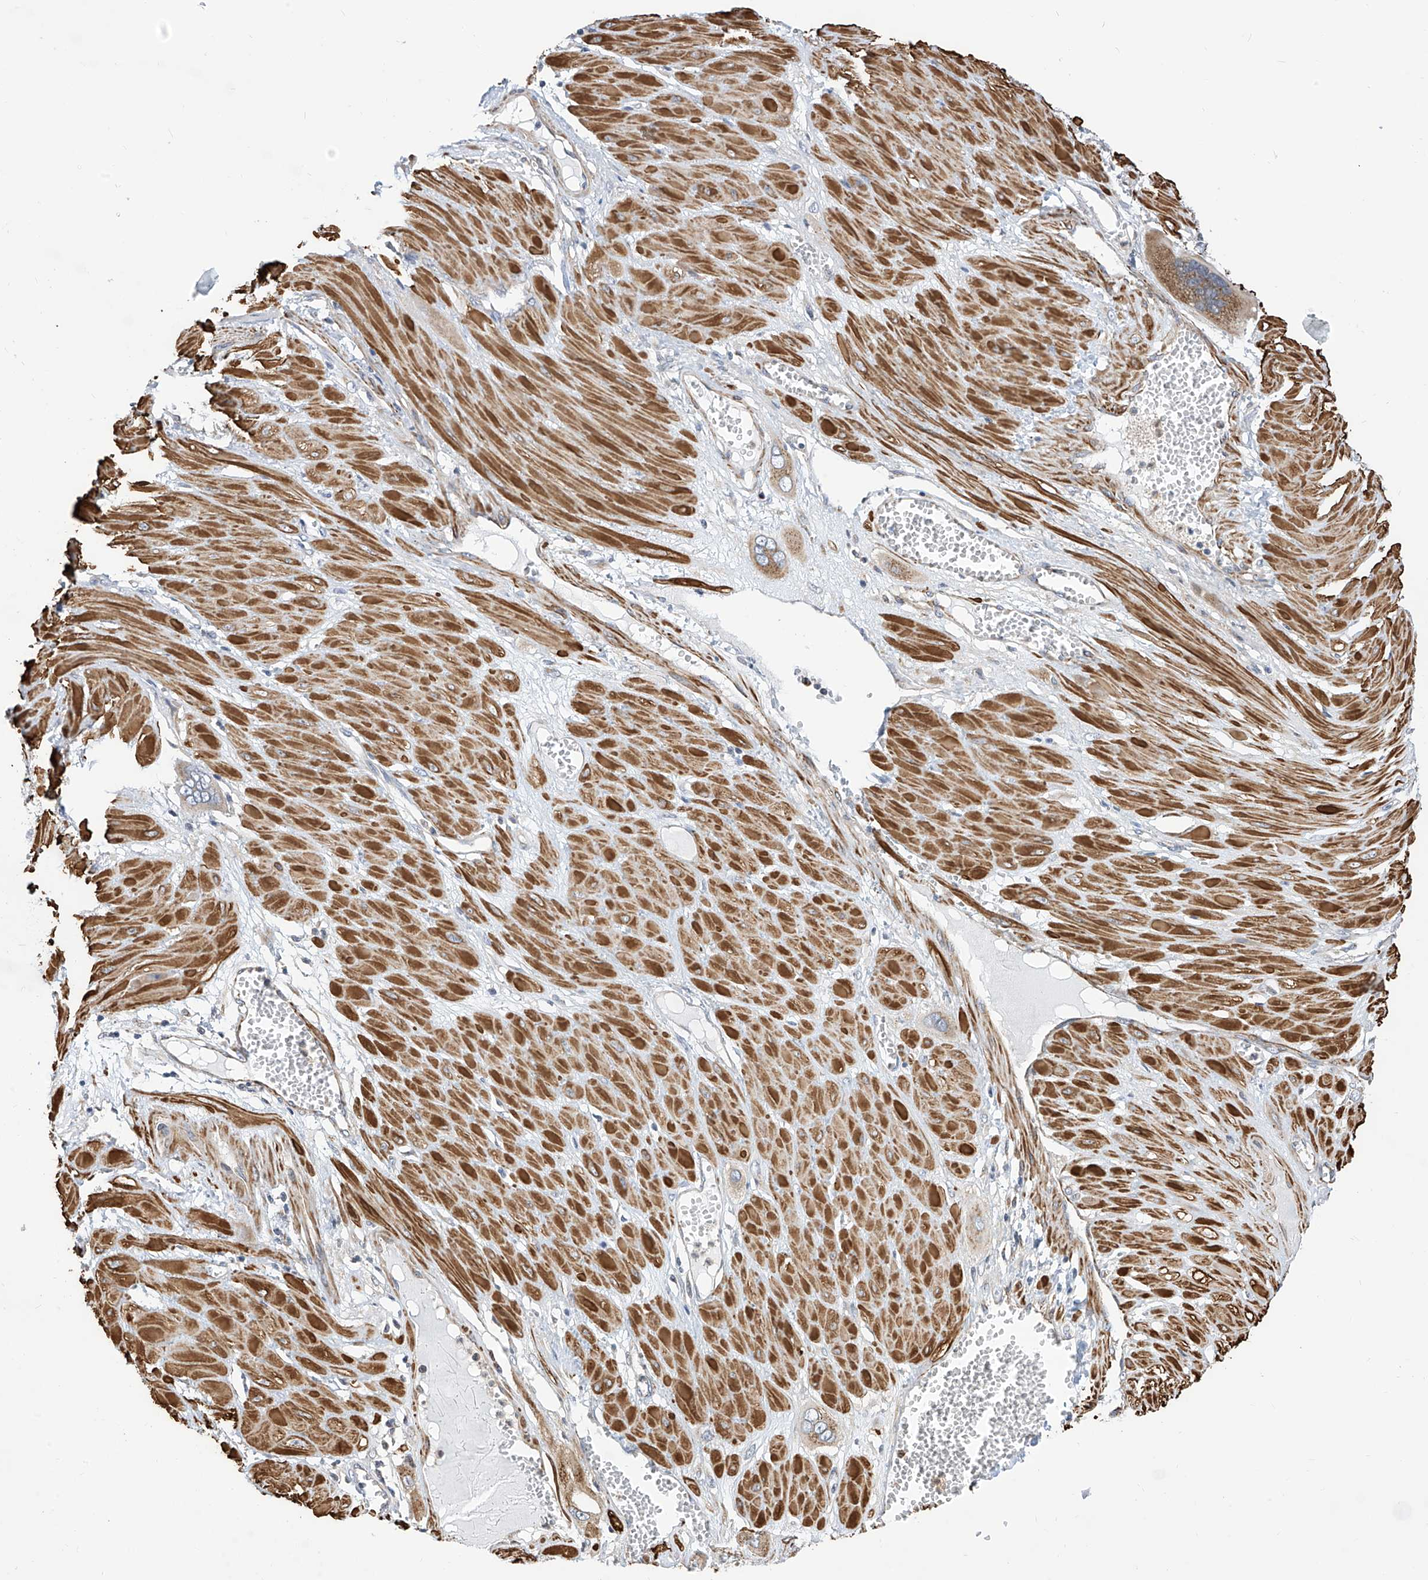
{"staining": {"intensity": "moderate", "quantity": ">75%", "location": "cytoplasmic/membranous"}, "tissue": "cervical cancer", "cell_type": "Tumor cells", "image_type": "cancer", "snomed": [{"axis": "morphology", "description": "Squamous cell carcinoma, NOS"}, {"axis": "topography", "description": "Cervix"}], "caption": "The micrograph demonstrates immunohistochemical staining of cervical cancer (squamous cell carcinoma). There is moderate cytoplasmic/membranous staining is seen in approximately >75% of tumor cells.", "gene": "TTLL8", "patient": {"sex": "female", "age": 34}}